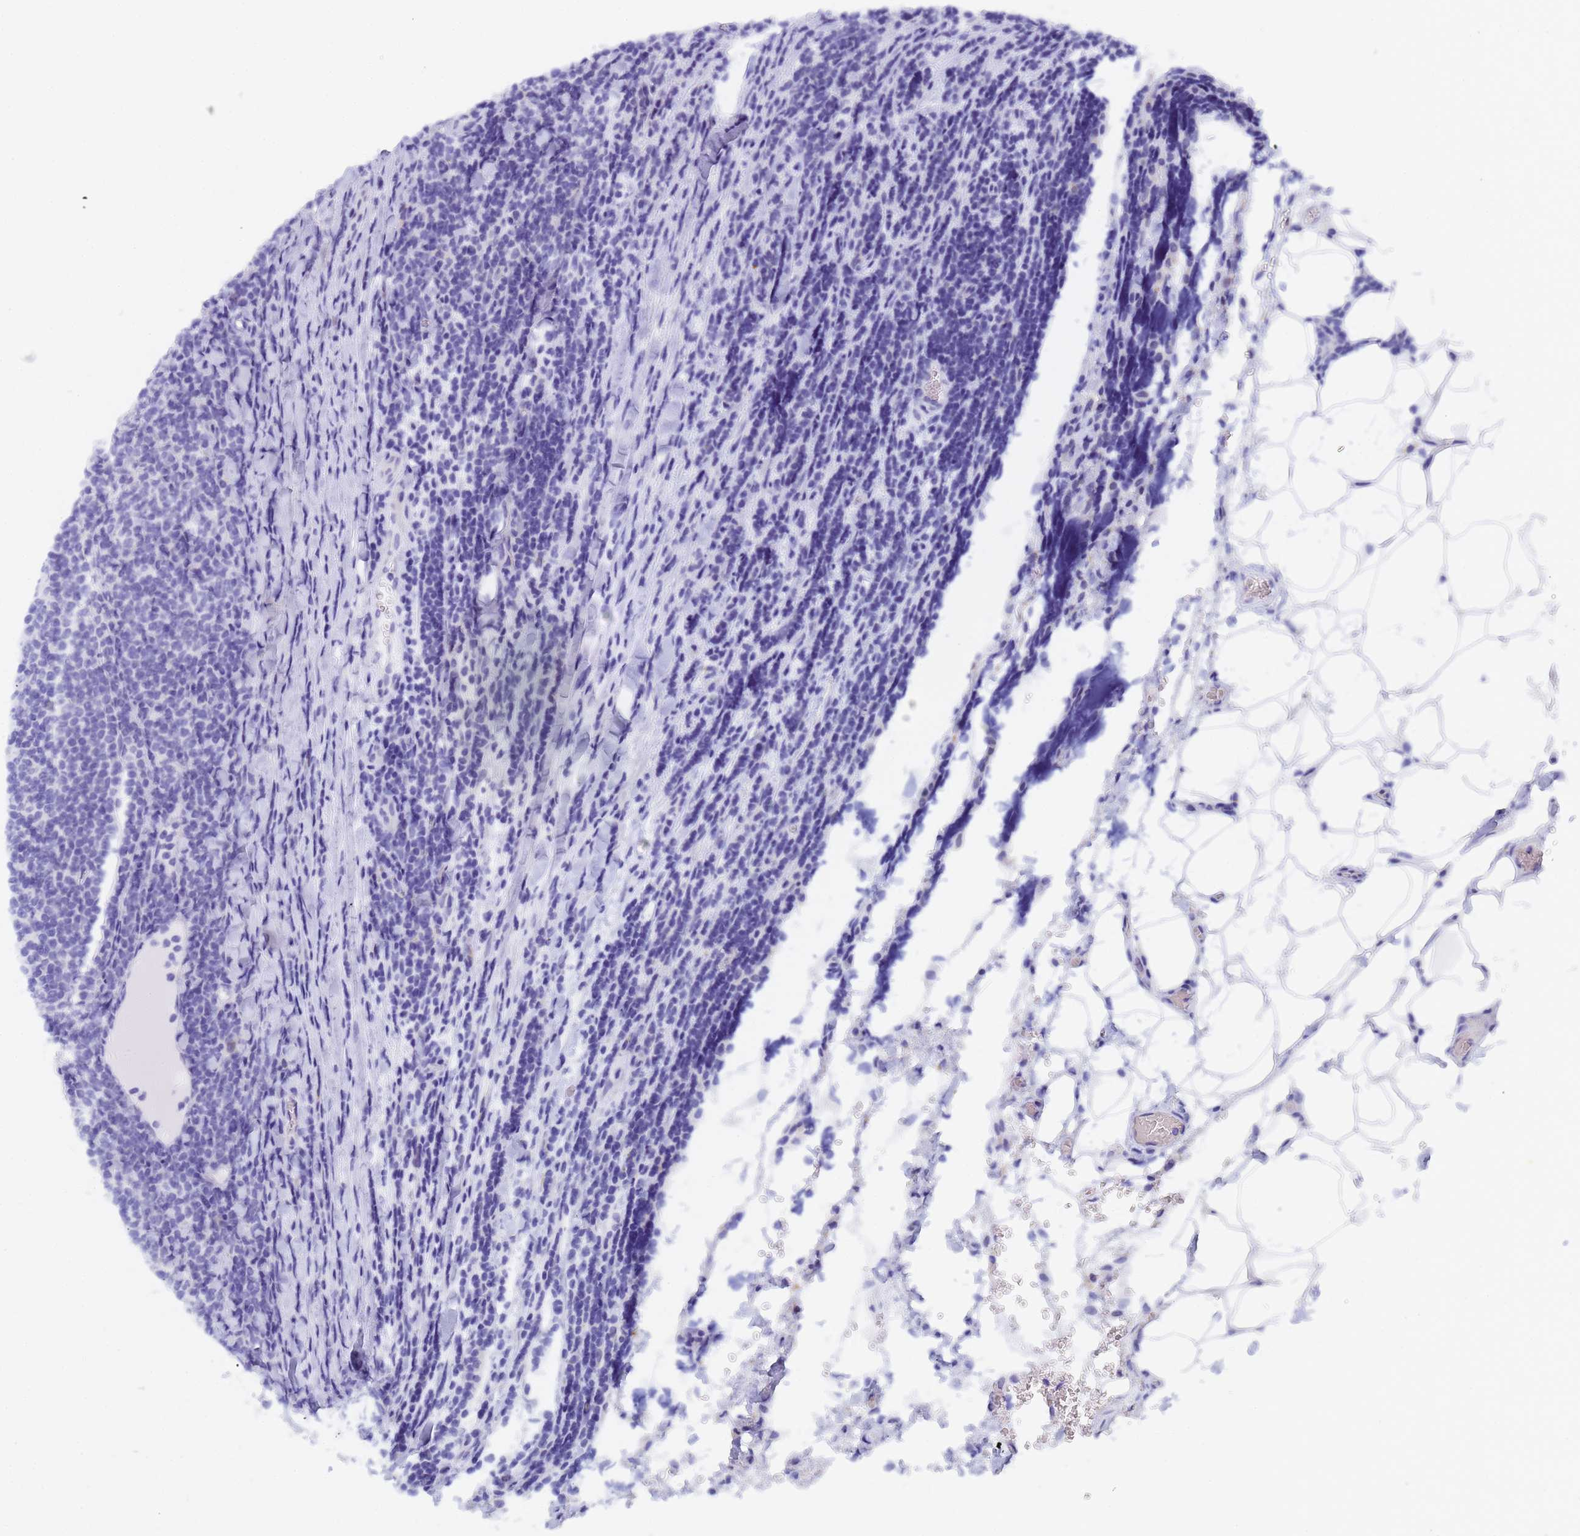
{"staining": {"intensity": "negative", "quantity": "none", "location": "none"}, "tissue": "lymphoma", "cell_type": "Tumor cells", "image_type": "cancer", "snomed": [{"axis": "morphology", "description": "Malignant lymphoma, non-Hodgkin's type, Low grade"}, {"axis": "topography", "description": "Lymph node"}], "caption": "IHC of human lymphoma displays no positivity in tumor cells.", "gene": "STATH", "patient": {"sex": "male", "age": 66}}